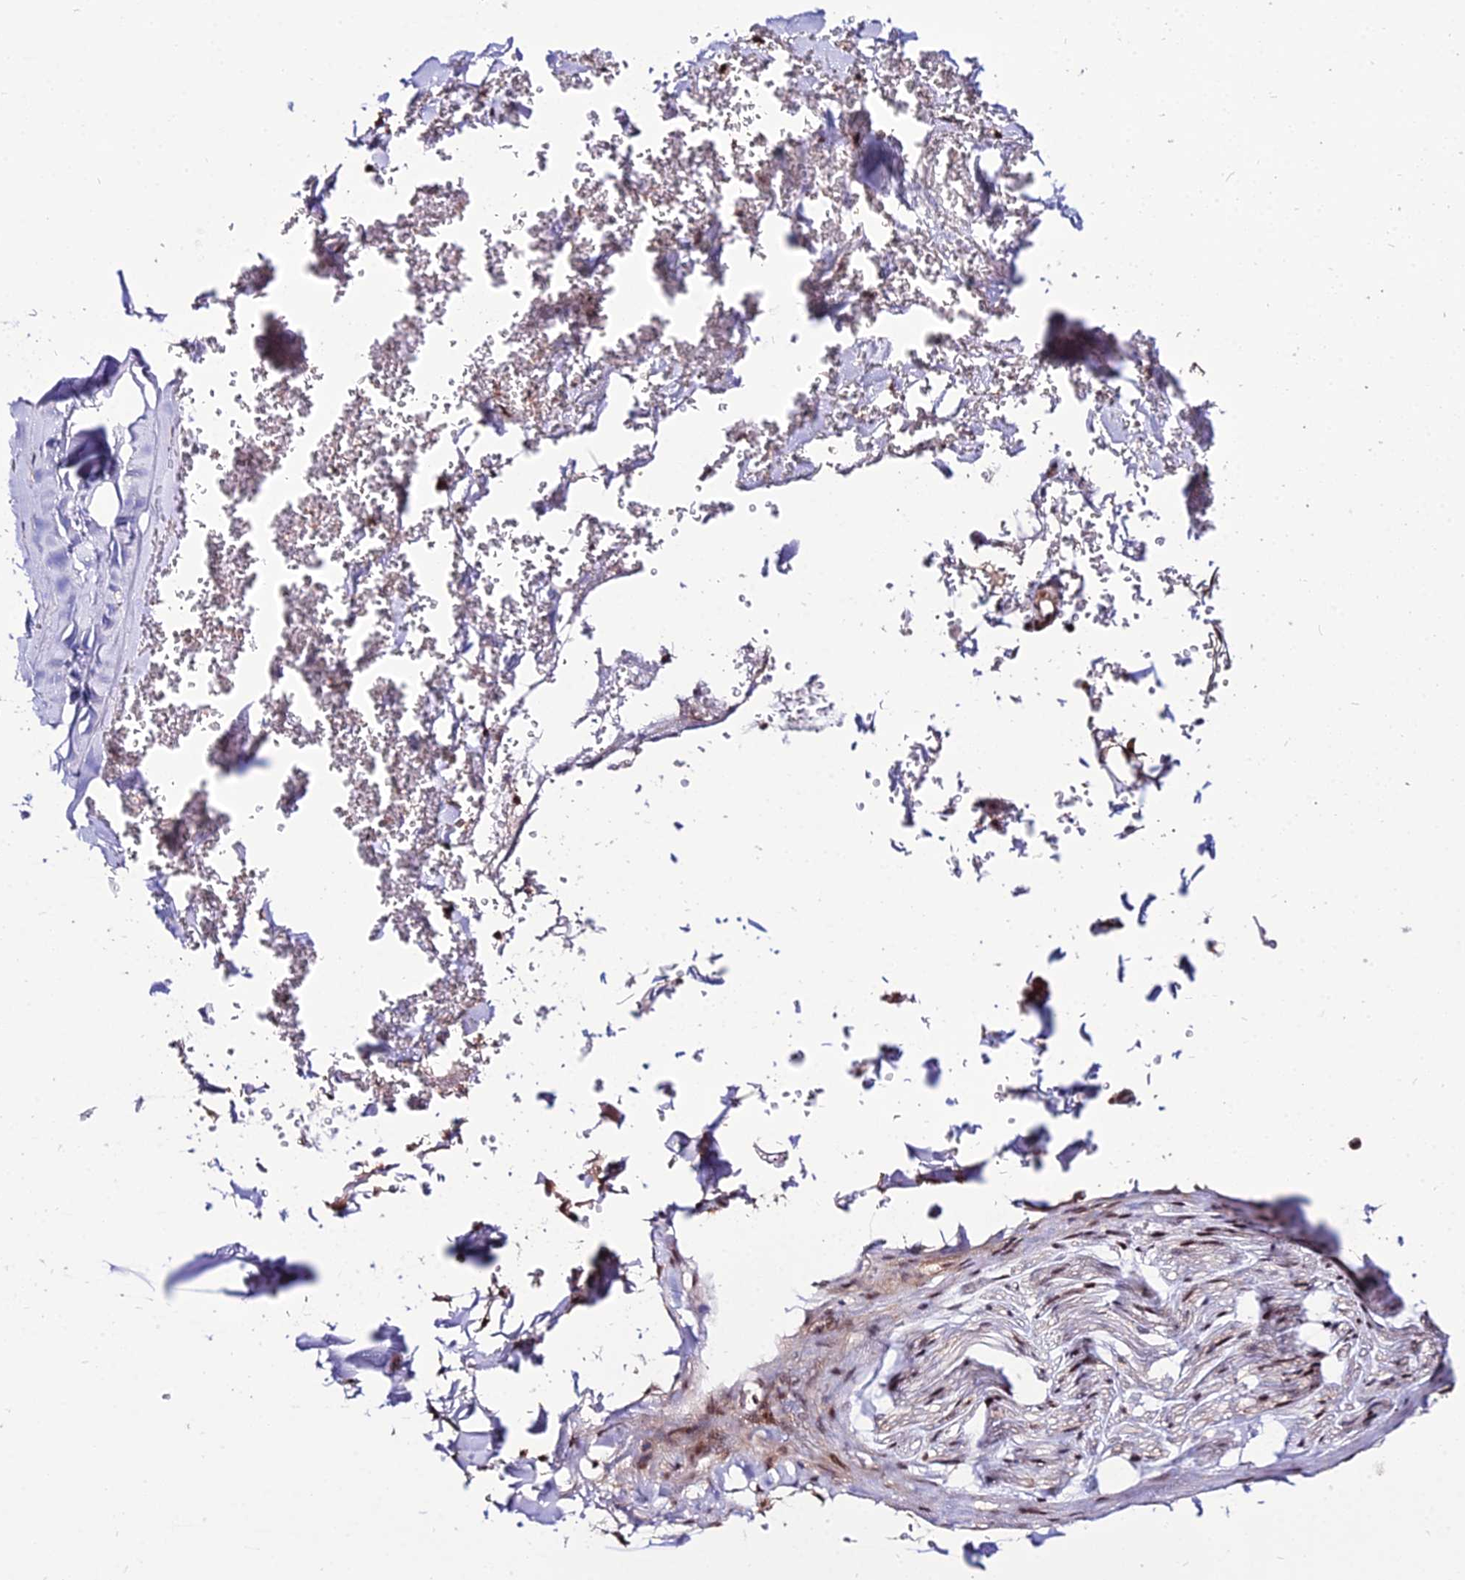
{"staining": {"intensity": "moderate", "quantity": ">75%", "location": "cytoplasmic/membranous,nuclear"}, "tissue": "adipose tissue", "cell_type": "Adipocytes", "image_type": "normal", "snomed": [{"axis": "morphology", "description": "Normal tissue, NOS"}, {"axis": "topography", "description": "Cartilage tissue"}], "caption": "The image shows a brown stain indicating the presence of a protein in the cytoplasmic/membranous,nuclear of adipocytes in adipose tissue. (Stains: DAB in brown, nuclei in blue, Microscopy: brightfield microscopy at high magnification).", "gene": "CIB3", "patient": {"sex": "female", "age": 63}}